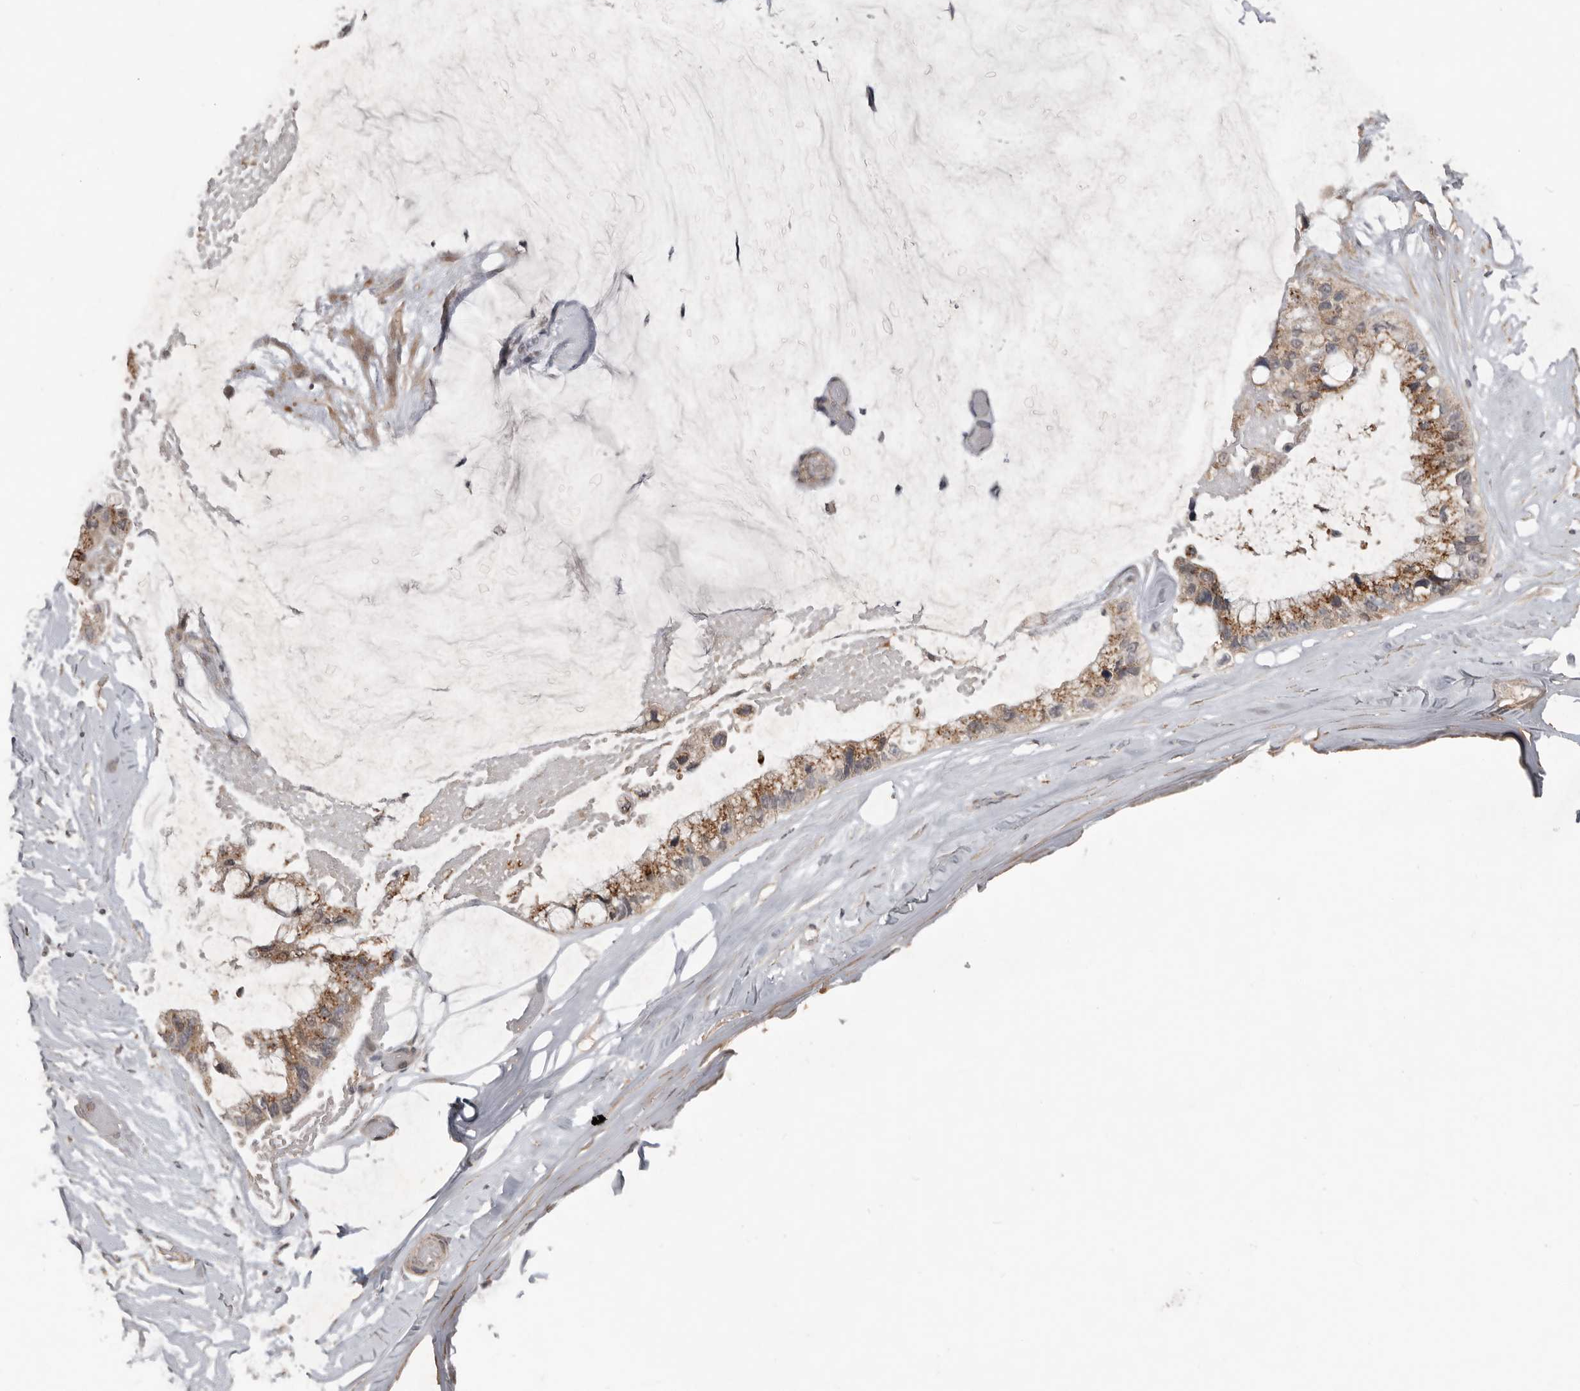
{"staining": {"intensity": "moderate", "quantity": ">75%", "location": "cytoplasmic/membranous"}, "tissue": "ovarian cancer", "cell_type": "Tumor cells", "image_type": "cancer", "snomed": [{"axis": "morphology", "description": "Cystadenocarcinoma, mucinous, NOS"}, {"axis": "topography", "description": "Ovary"}], "caption": "Ovarian mucinous cystadenocarcinoma stained with DAB IHC displays medium levels of moderate cytoplasmic/membranous positivity in approximately >75% of tumor cells.", "gene": "BAMBI", "patient": {"sex": "female", "age": 39}}